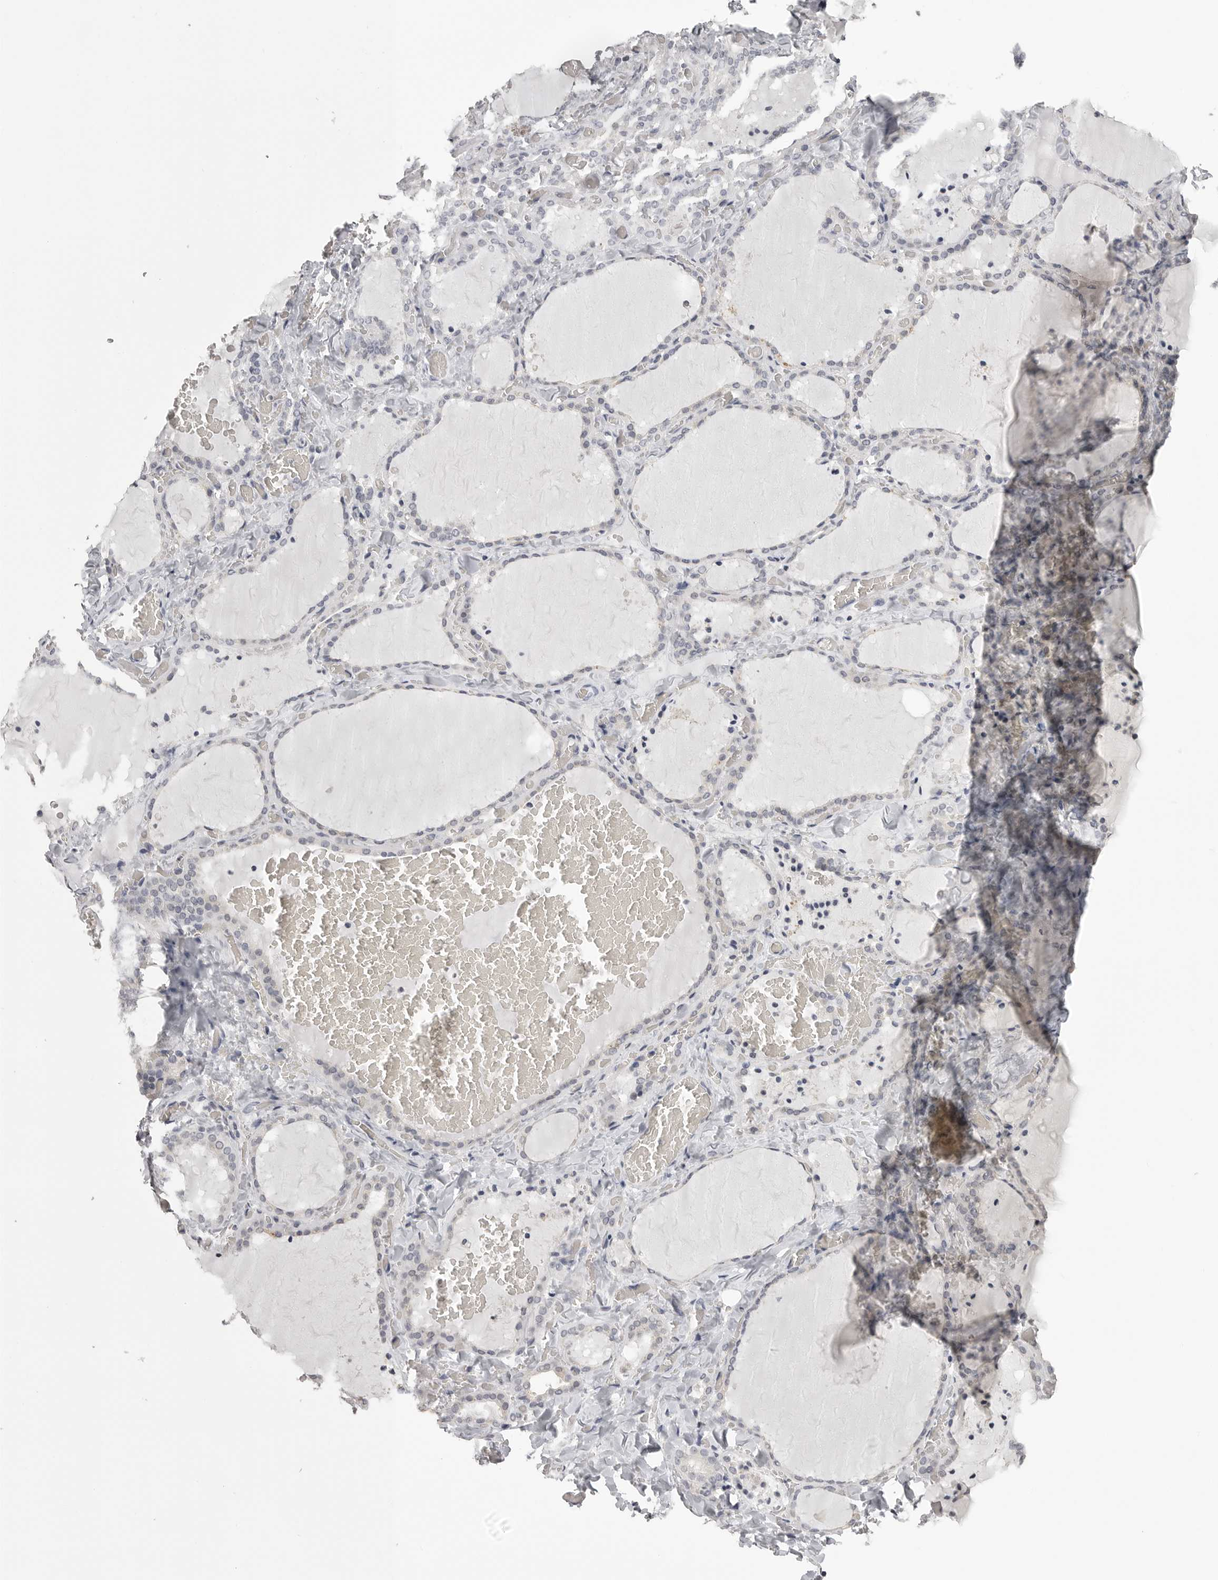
{"staining": {"intensity": "negative", "quantity": "none", "location": "none"}, "tissue": "thyroid gland", "cell_type": "Glandular cells", "image_type": "normal", "snomed": [{"axis": "morphology", "description": "Normal tissue, NOS"}, {"axis": "topography", "description": "Thyroid gland"}], "caption": "Thyroid gland stained for a protein using immunohistochemistry reveals no positivity glandular cells.", "gene": "GPN2", "patient": {"sex": "female", "age": 22}}